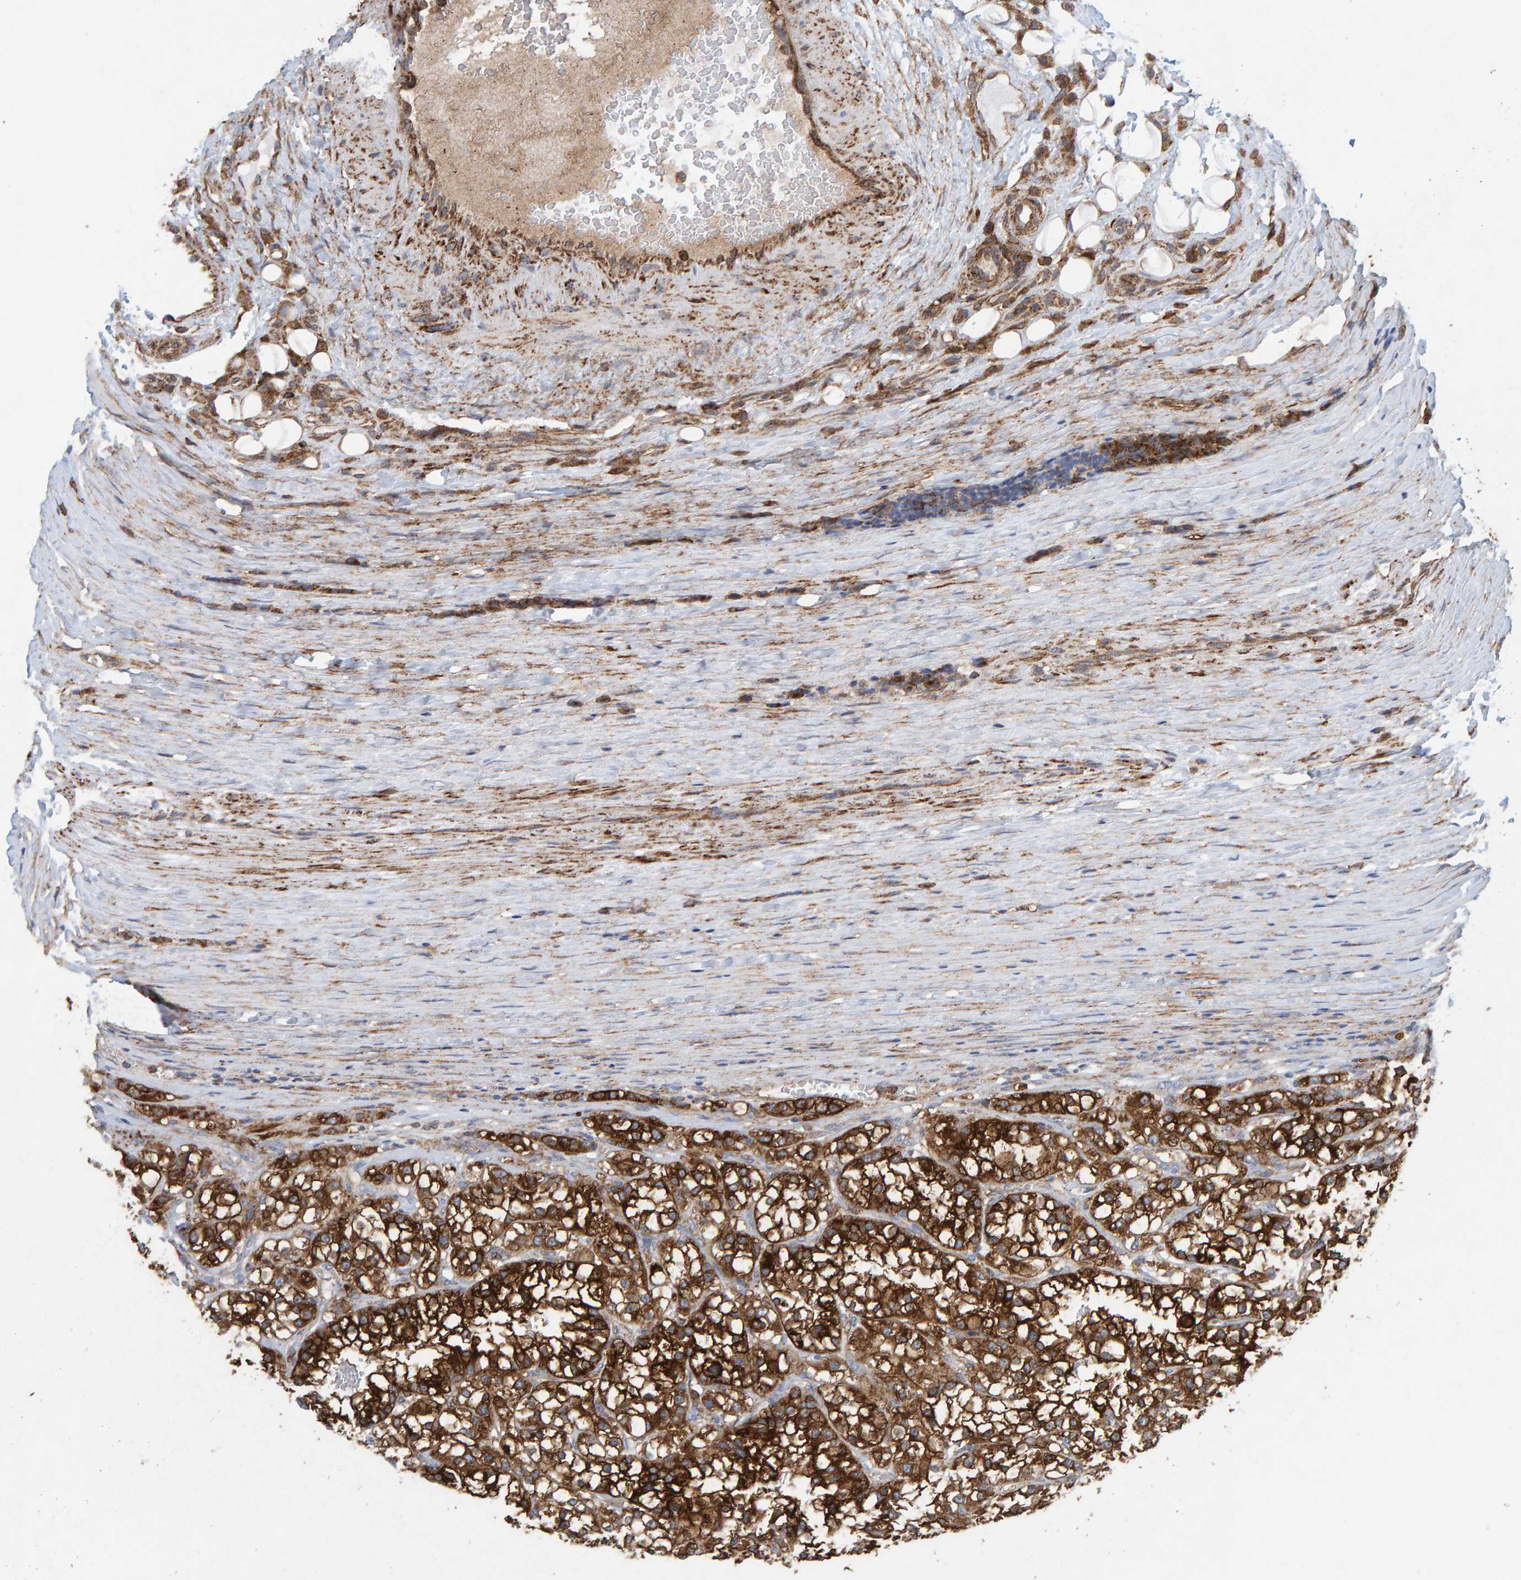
{"staining": {"intensity": "strong", "quantity": ">75%", "location": "cytoplasmic/membranous"}, "tissue": "renal cancer", "cell_type": "Tumor cells", "image_type": "cancer", "snomed": [{"axis": "morphology", "description": "Adenocarcinoma, NOS"}, {"axis": "topography", "description": "Kidney"}], "caption": "Immunohistochemistry (IHC) micrograph of renal cancer (adenocarcinoma) stained for a protein (brown), which shows high levels of strong cytoplasmic/membranous positivity in about >75% of tumor cells.", "gene": "MVP", "patient": {"sex": "female", "age": 52}}